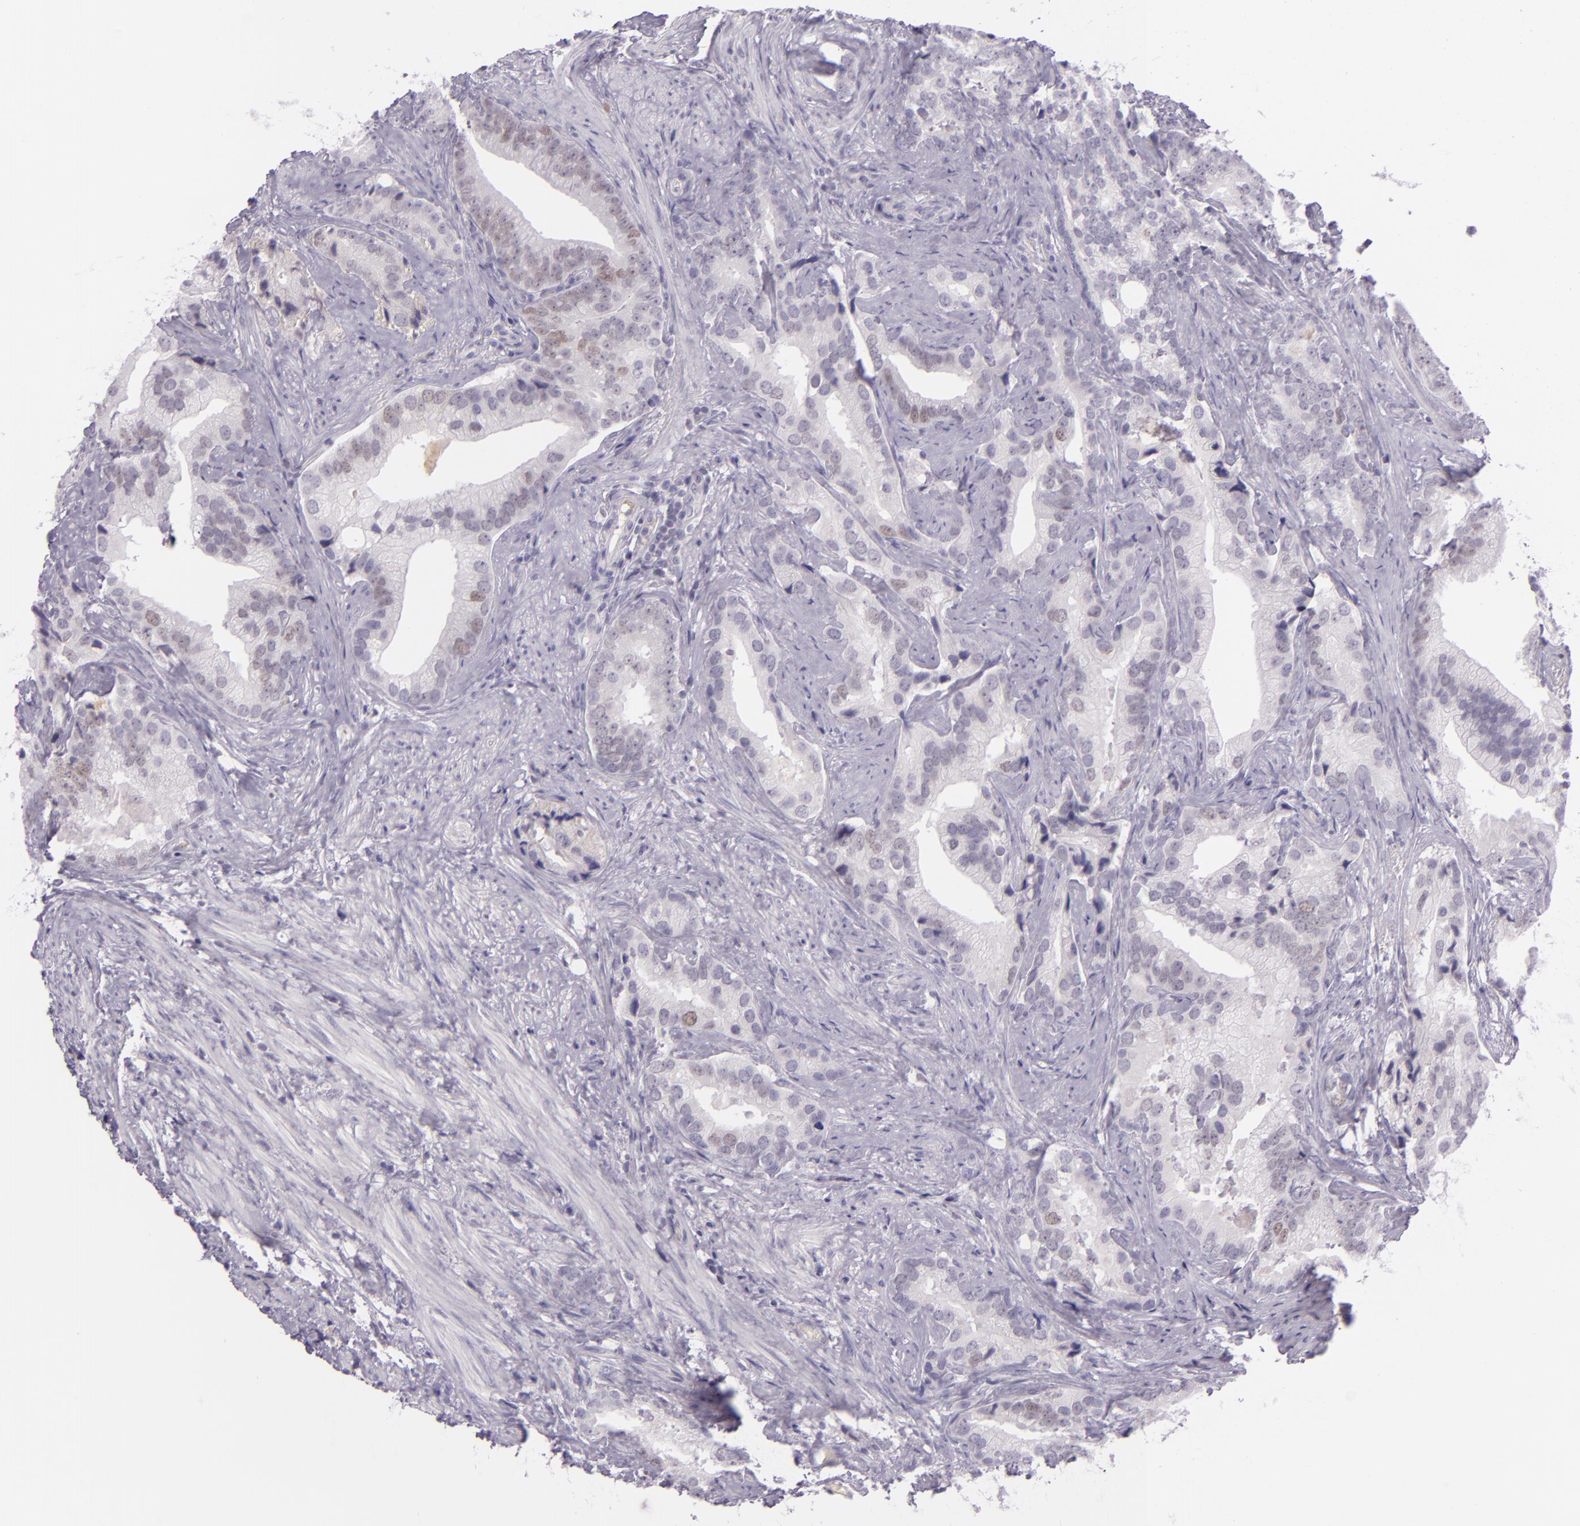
{"staining": {"intensity": "negative", "quantity": "none", "location": "none"}, "tissue": "prostate cancer", "cell_type": "Tumor cells", "image_type": "cancer", "snomed": [{"axis": "morphology", "description": "Adenocarcinoma, Low grade"}, {"axis": "topography", "description": "Prostate"}], "caption": "There is no significant expression in tumor cells of prostate adenocarcinoma (low-grade).", "gene": "CHEK2", "patient": {"sex": "male", "age": 71}}